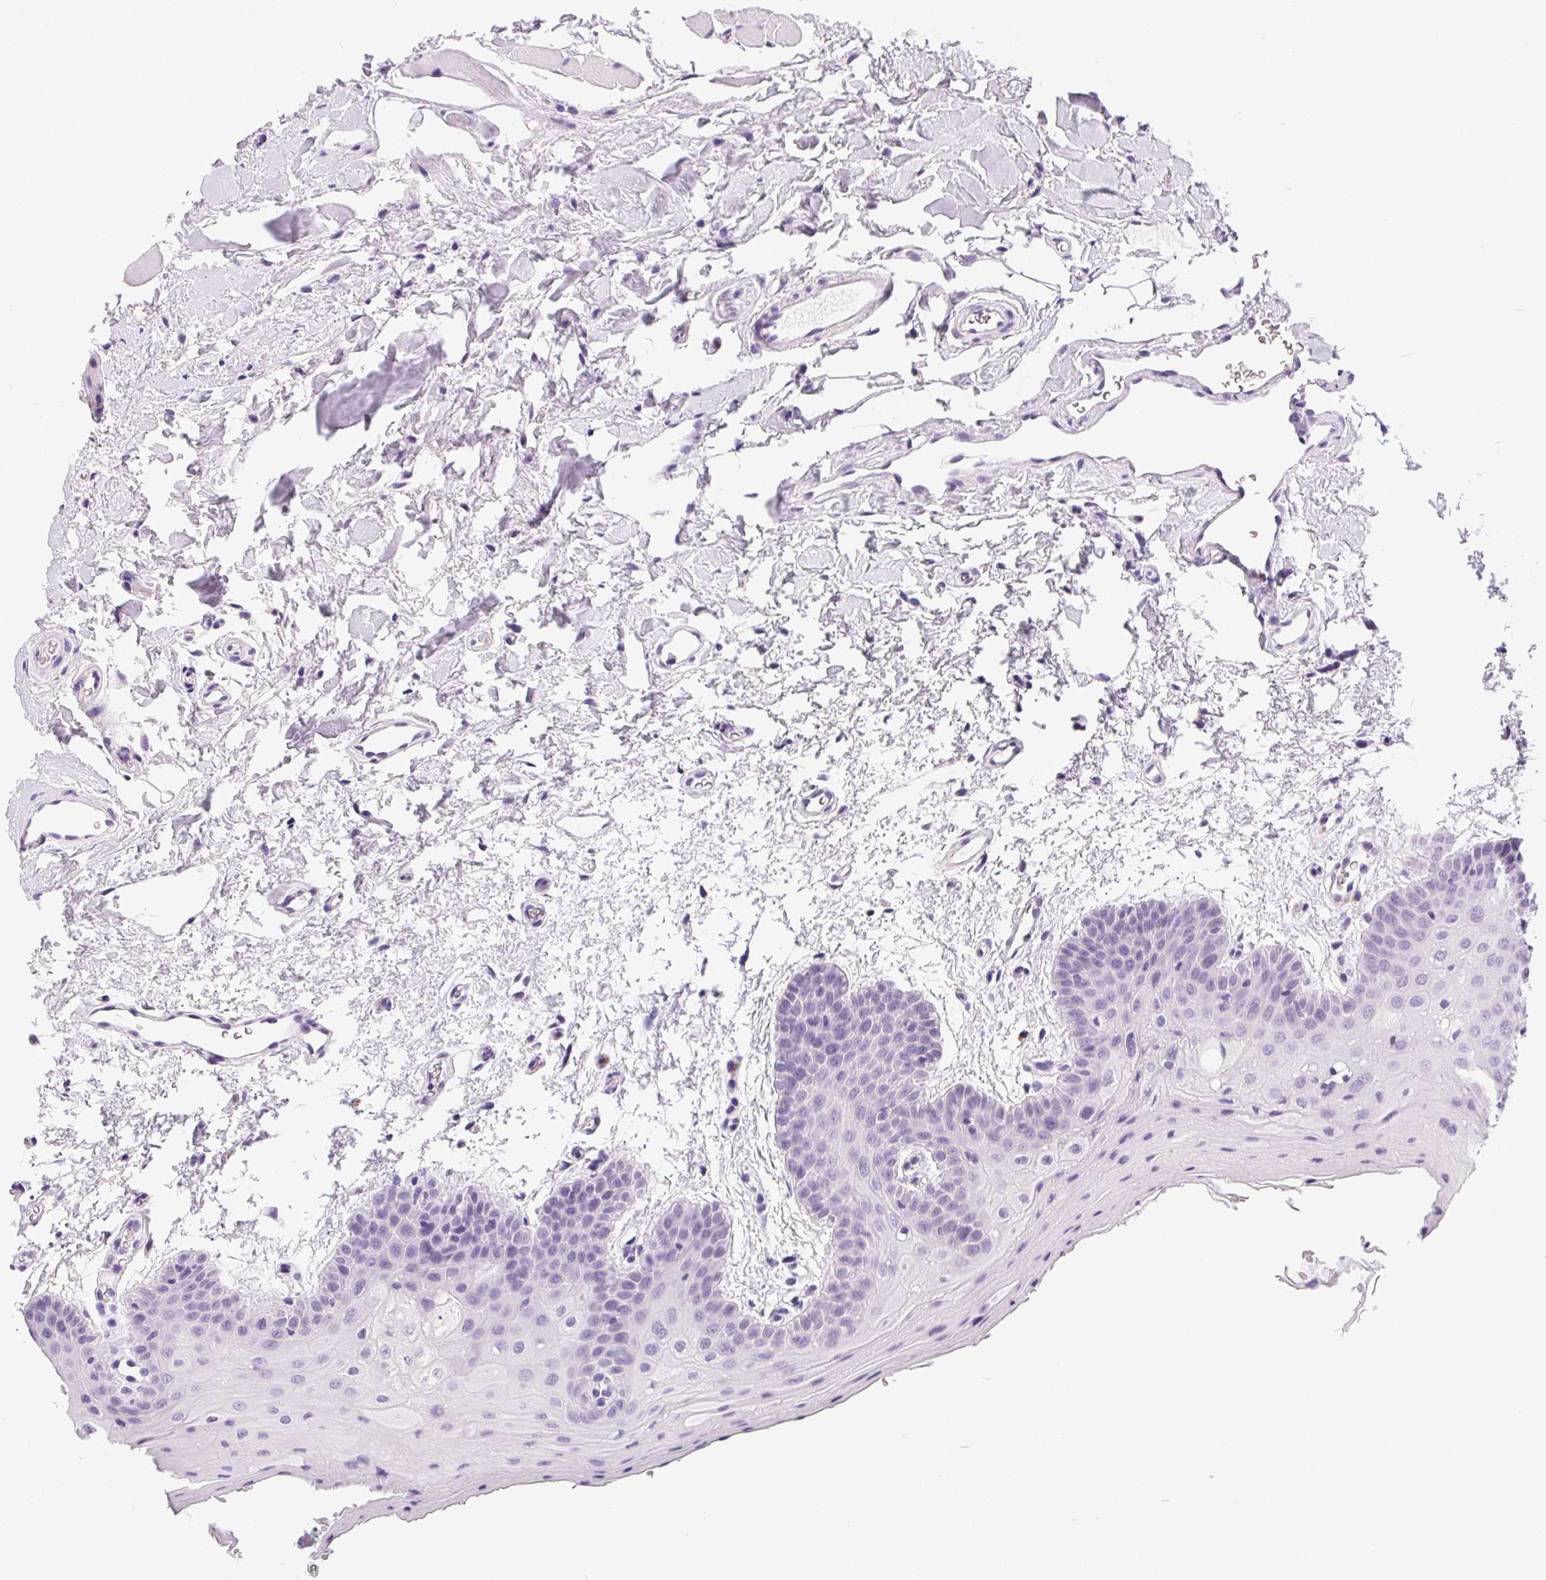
{"staining": {"intensity": "negative", "quantity": "none", "location": "none"}, "tissue": "oral mucosa", "cell_type": "Squamous epithelial cells", "image_type": "normal", "snomed": [{"axis": "morphology", "description": "Normal tissue, NOS"}, {"axis": "morphology", "description": "Squamous cell carcinoma, NOS"}, {"axis": "topography", "description": "Oral tissue"}, {"axis": "topography", "description": "Head-Neck"}], "caption": "Immunohistochemistry of unremarkable human oral mucosa exhibits no expression in squamous epithelial cells.", "gene": "SSTR4", "patient": {"sex": "female", "age": 50}}